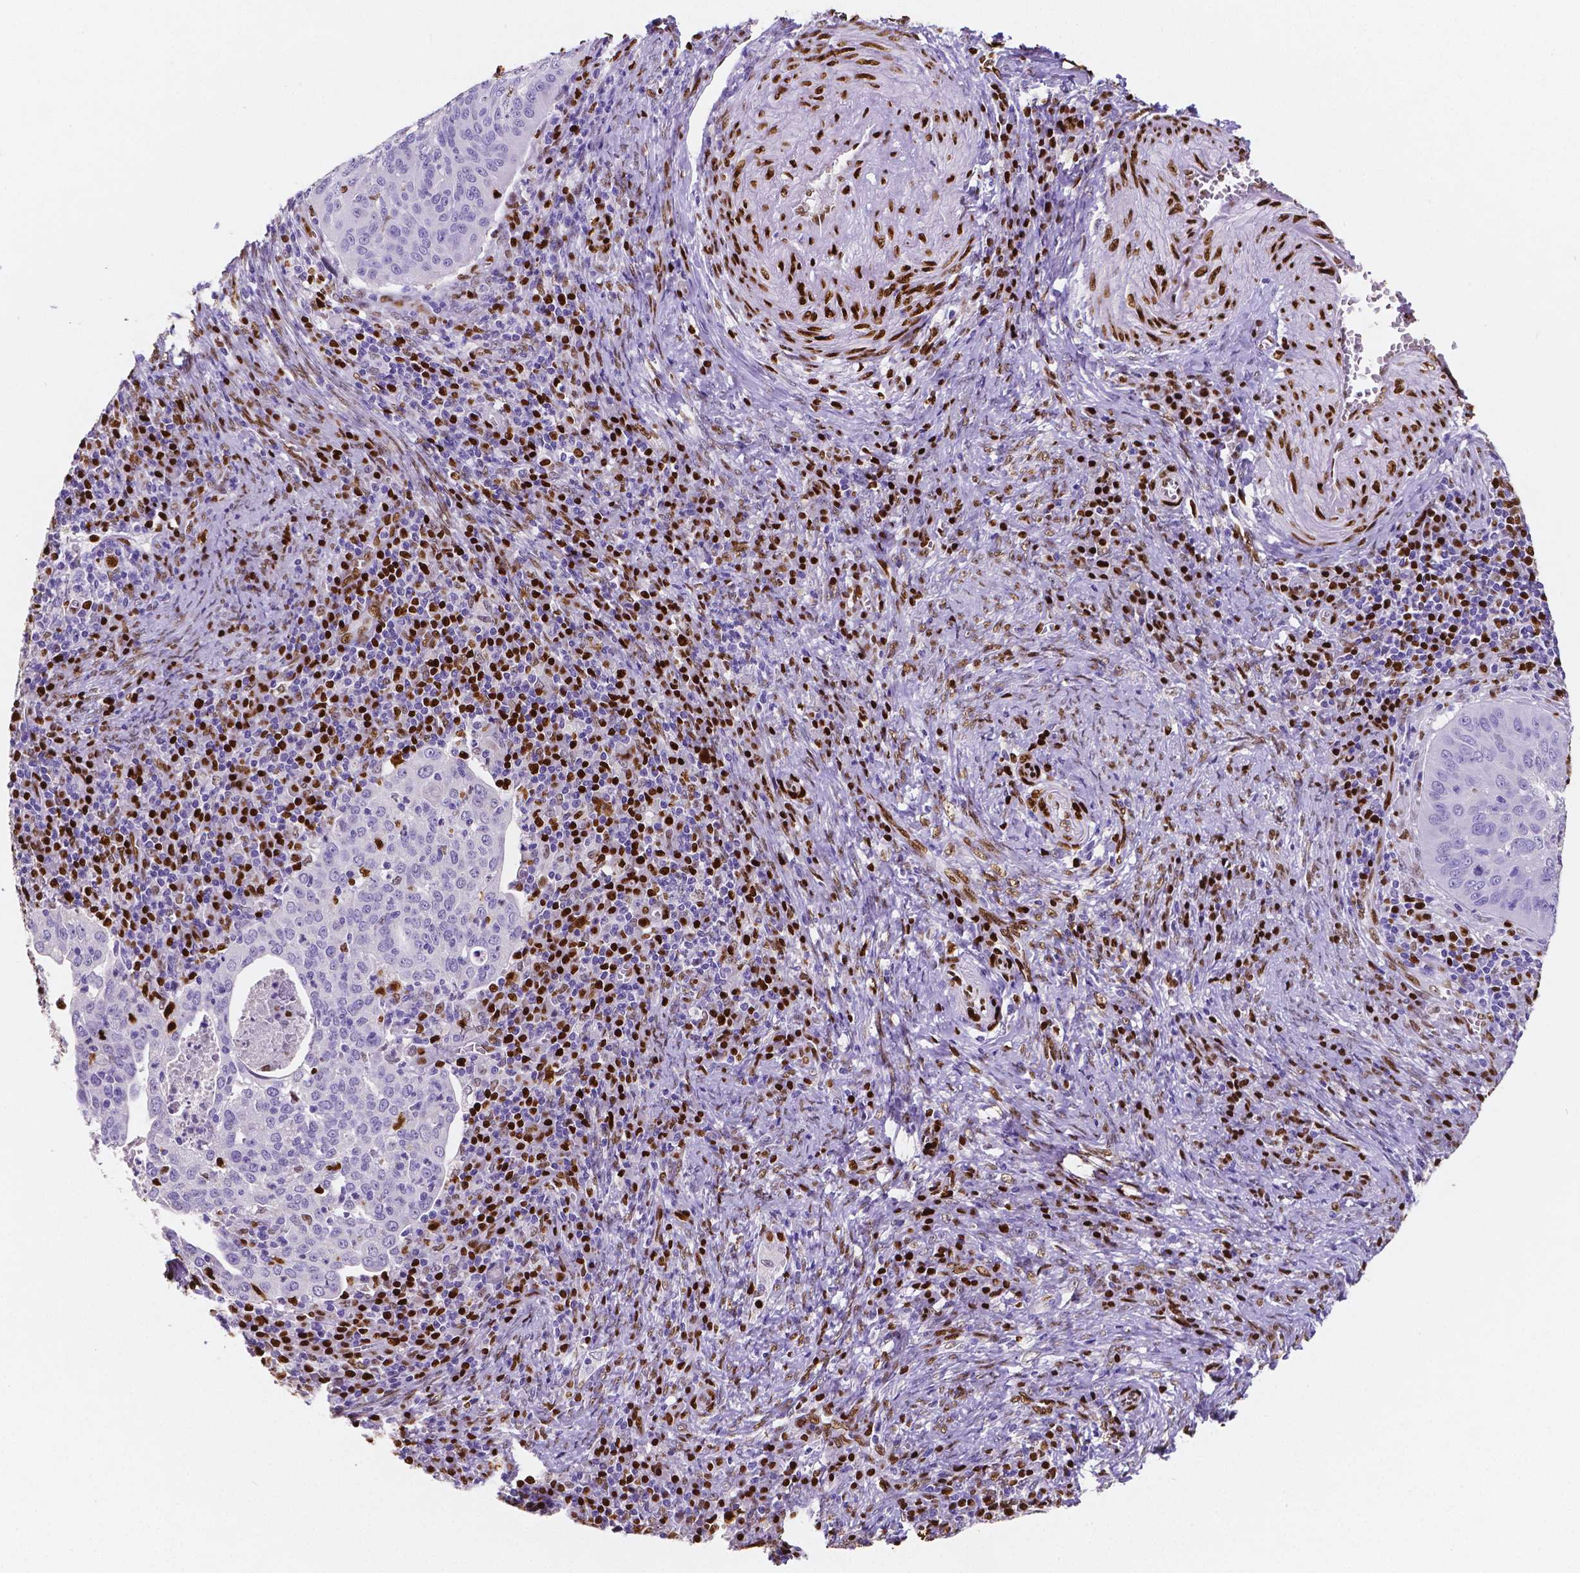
{"staining": {"intensity": "negative", "quantity": "none", "location": "none"}, "tissue": "cervical cancer", "cell_type": "Tumor cells", "image_type": "cancer", "snomed": [{"axis": "morphology", "description": "Squamous cell carcinoma, NOS"}, {"axis": "topography", "description": "Cervix"}], "caption": "This is an IHC histopathology image of cervical squamous cell carcinoma. There is no positivity in tumor cells.", "gene": "MEF2C", "patient": {"sex": "female", "age": 39}}